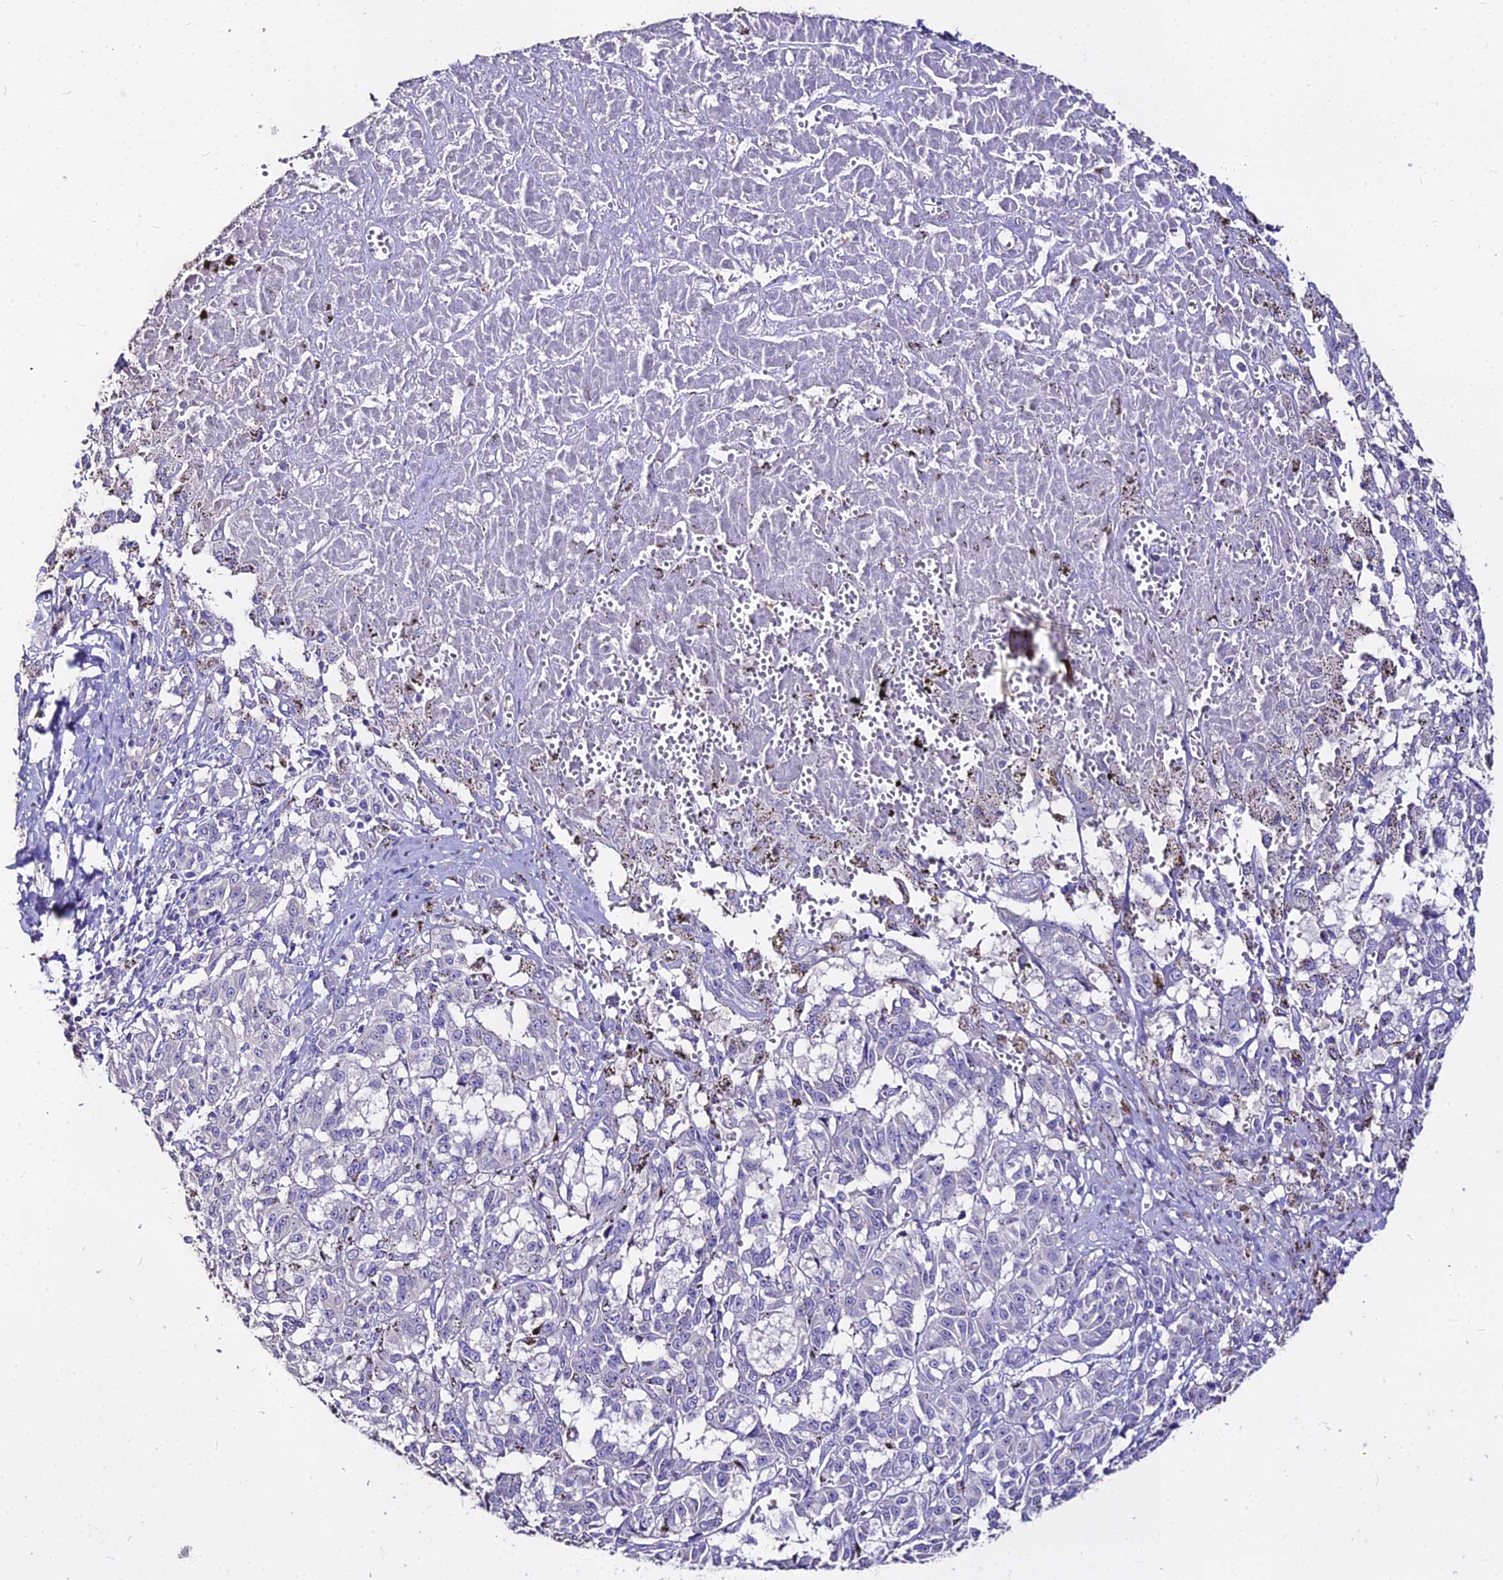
{"staining": {"intensity": "negative", "quantity": "none", "location": "none"}, "tissue": "melanoma", "cell_type": "Tumor cells", "image_type": "cancer", "snomed": [{"axis": "morphology", "description": "Malignant melanoma, NOS"}, {"axis": "topography", "description": "Skin"}], "caption": "A histopathology image of malignant melanoma stained for a protein reveals no brown staining in tumor cells. Brightfield microscopy of immunohistochemistry stained with DAB (3,3'-diaminobenzidine) (brown) and hematoxylin (blue), captured at high magnification.", "gene": "GLYAT", "patient": {"sex": "female", "age": 72}}